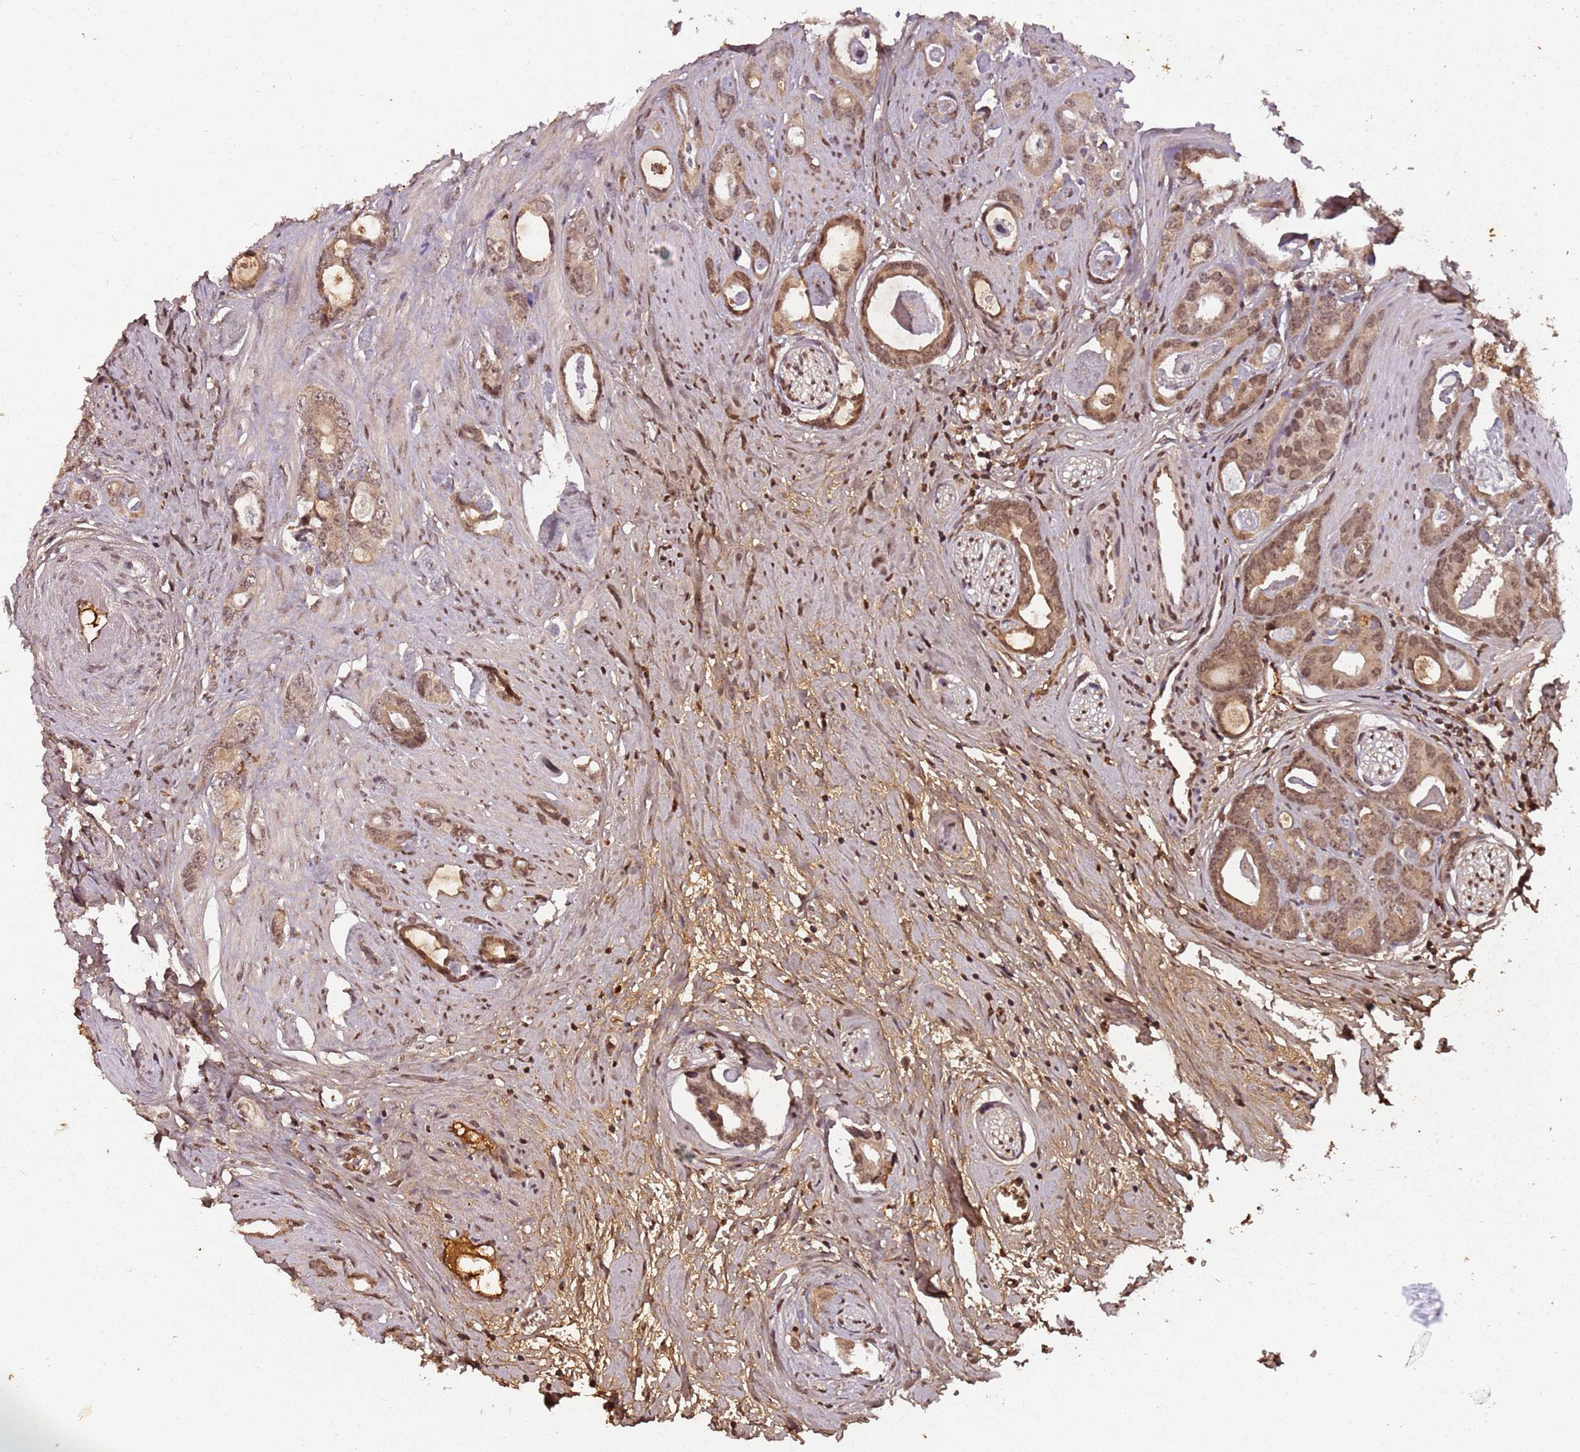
{"staining": {"intensity": "moderate", "quantity": ">75%", "location": "cytoplasmic/membranous,nuclear"}, "tissue": "prostate cancer", "cell_type": "Tumor cells", "image_type": "cancer", "snomed": [{"axis": "morphology", "description": "Adenocarcinoma, Low grade"}, {"axis": "topography", "description": "Prostate"}], "caption": "IHC of adenocarcinoma (low-grade) (prostate) exhibits medium levels of moderate cytoplasmic/membranous and nuclear staining in approximately >75% of tumor cells.", "gene": "COL1A2", "patient": {"sex": "male", "age": 63}}